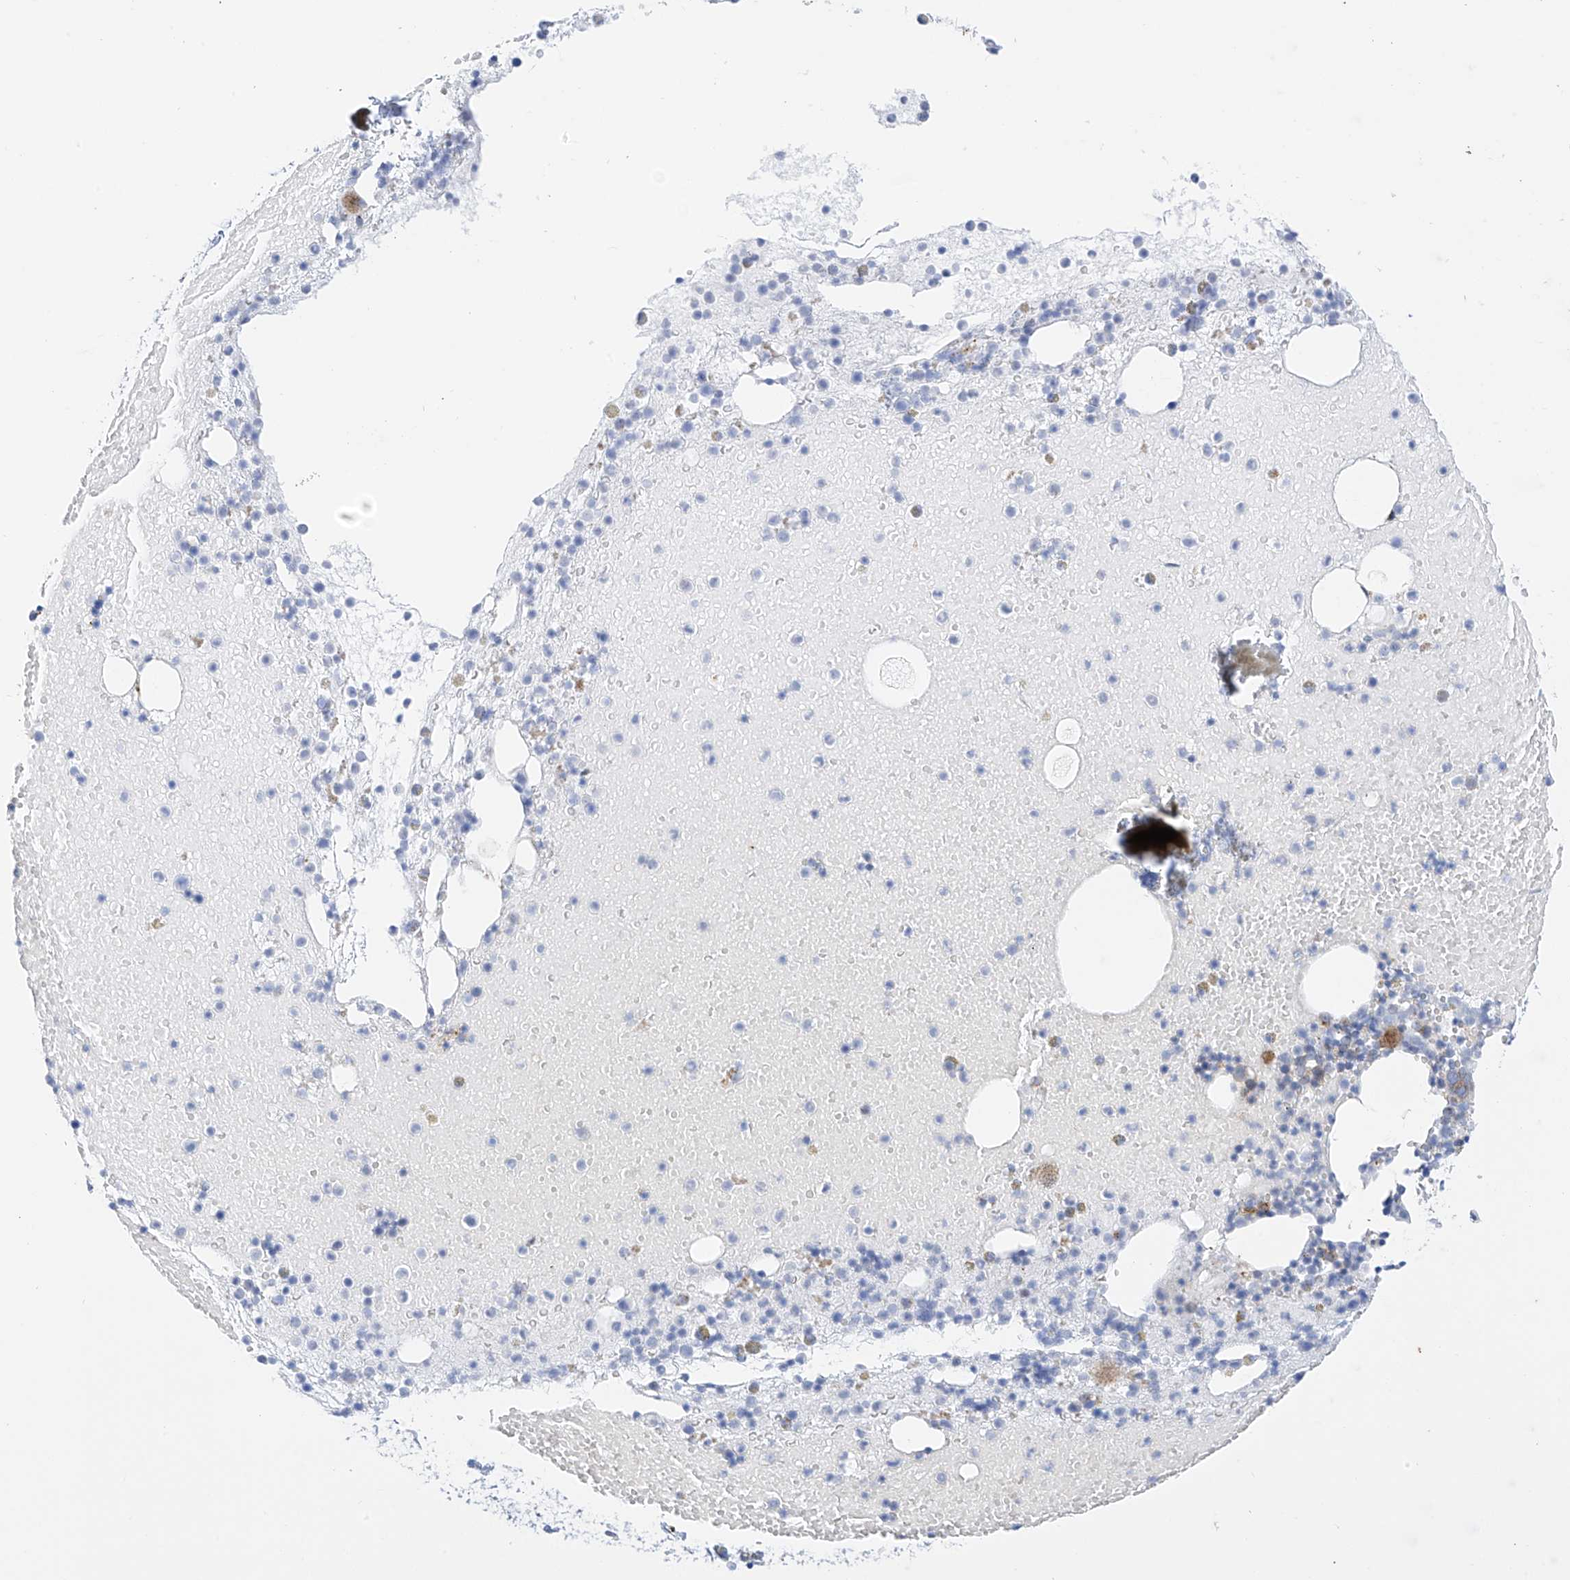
{"staining": {"intensity": "negative", "quantity": "none", "location": "none"}, "tissue": "bone marrow", "cell_type": "Hematopoietic cells", "image_type": "normal", "snomed": [{"axis": "morphology", "description": "Normal tissue, NOS"}, {"axis": "topography", "description": "Bone marrow"}], "caption": "This is an IHC image of normal bone marrow. There is no expression in hematopoietic cells.", "gene": "PSPH", "patient": {"sex": "male", "age": 47}}